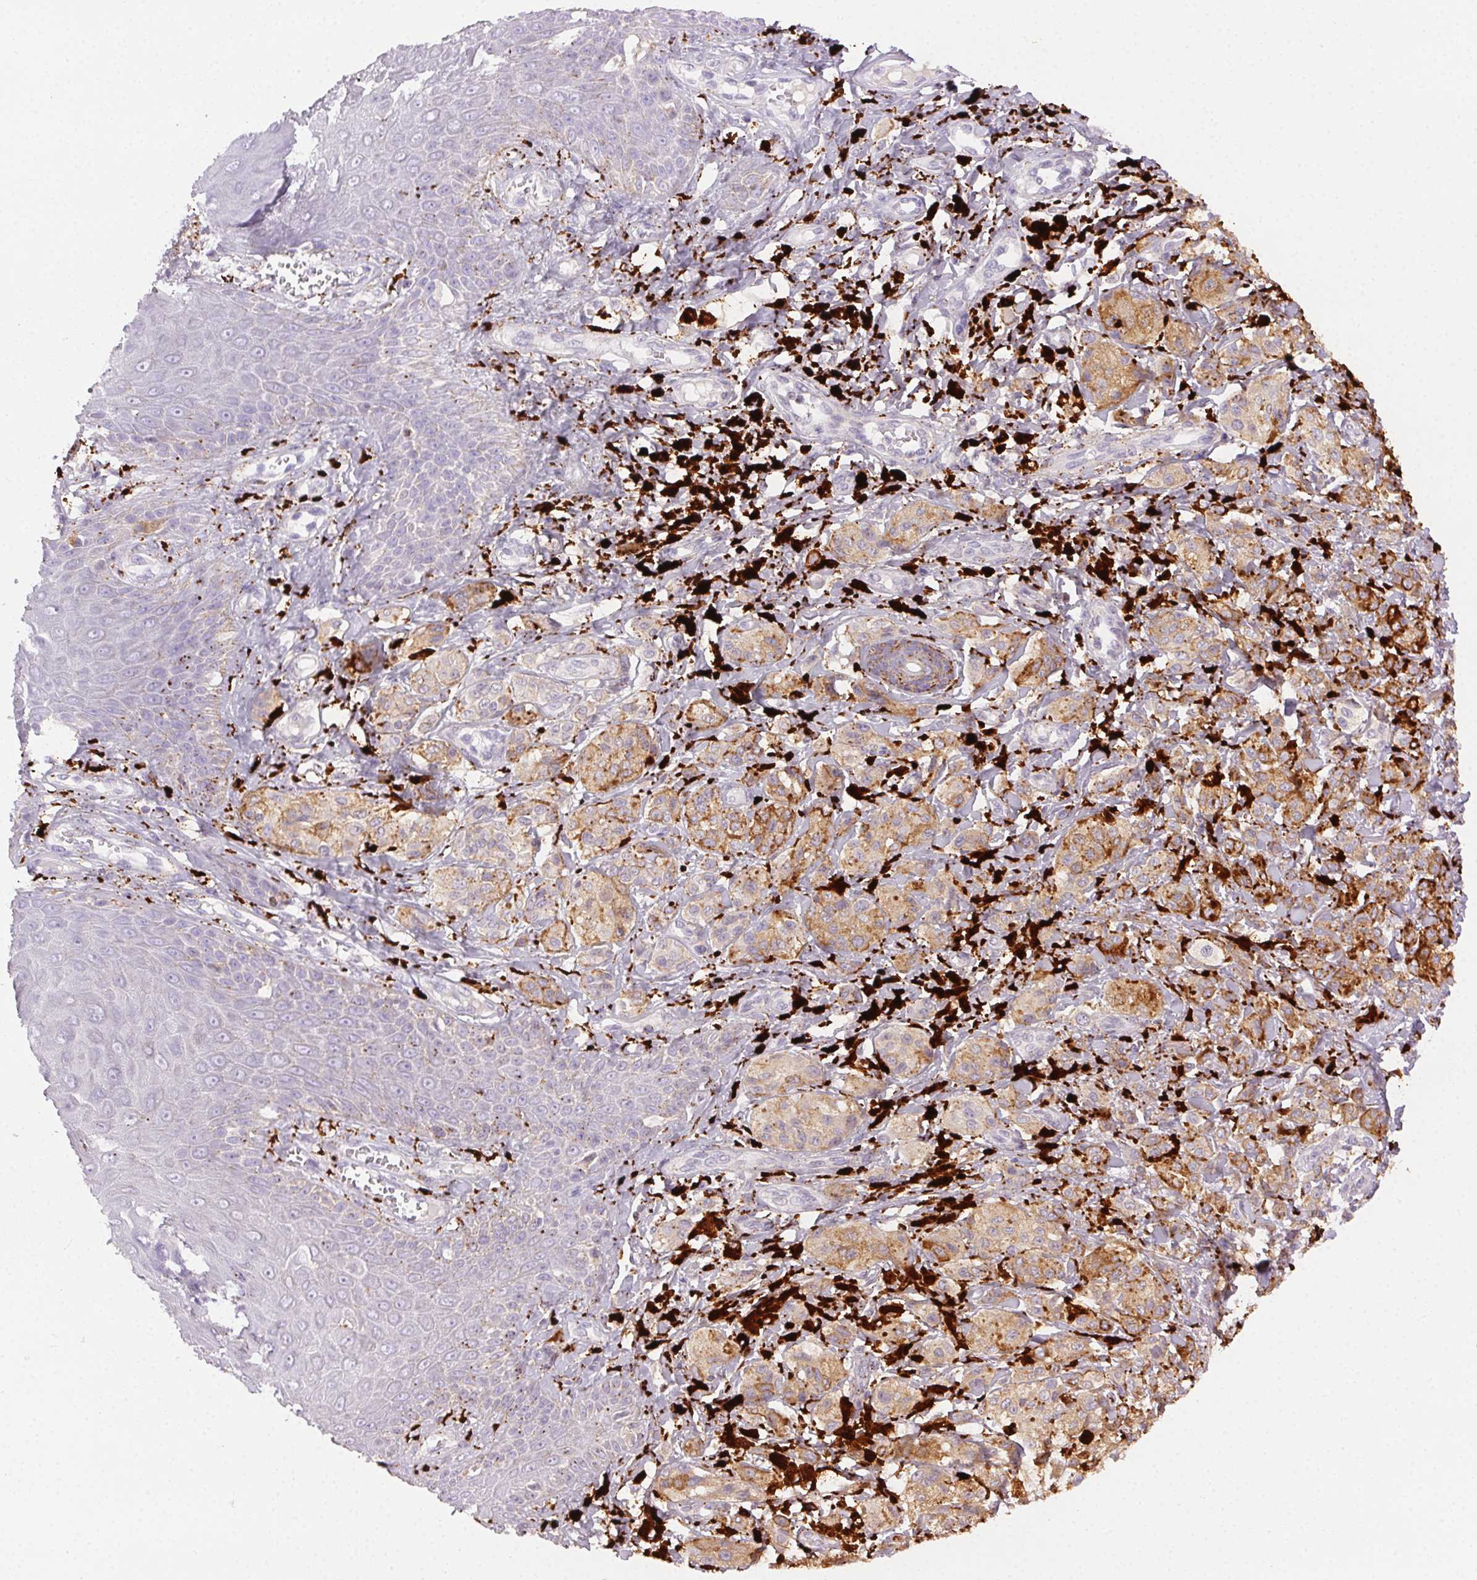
{"staining": {"intensity": "moderate", "quantity": "25%-75%", "location": "cytoplasmic/membranous"}, "tissue": "melanoma", "cell_type": "Tumor cells", "image_type": "cancer", "snomed": [{"axis": "morphology", "description": "Malignant melanoma, NOS"}, {"axis": "topography", "description": "Skin"}], "caption": "An IHC image of tumor tissue is shown. Protein staining in brown shows moderate cytoplasmic/membranous positivity in malignant melanoma within tumor cells. Nuclei are stained in blue.", "gene": "SCPEP1", "patient": {"sex": "female", "age": 80}}